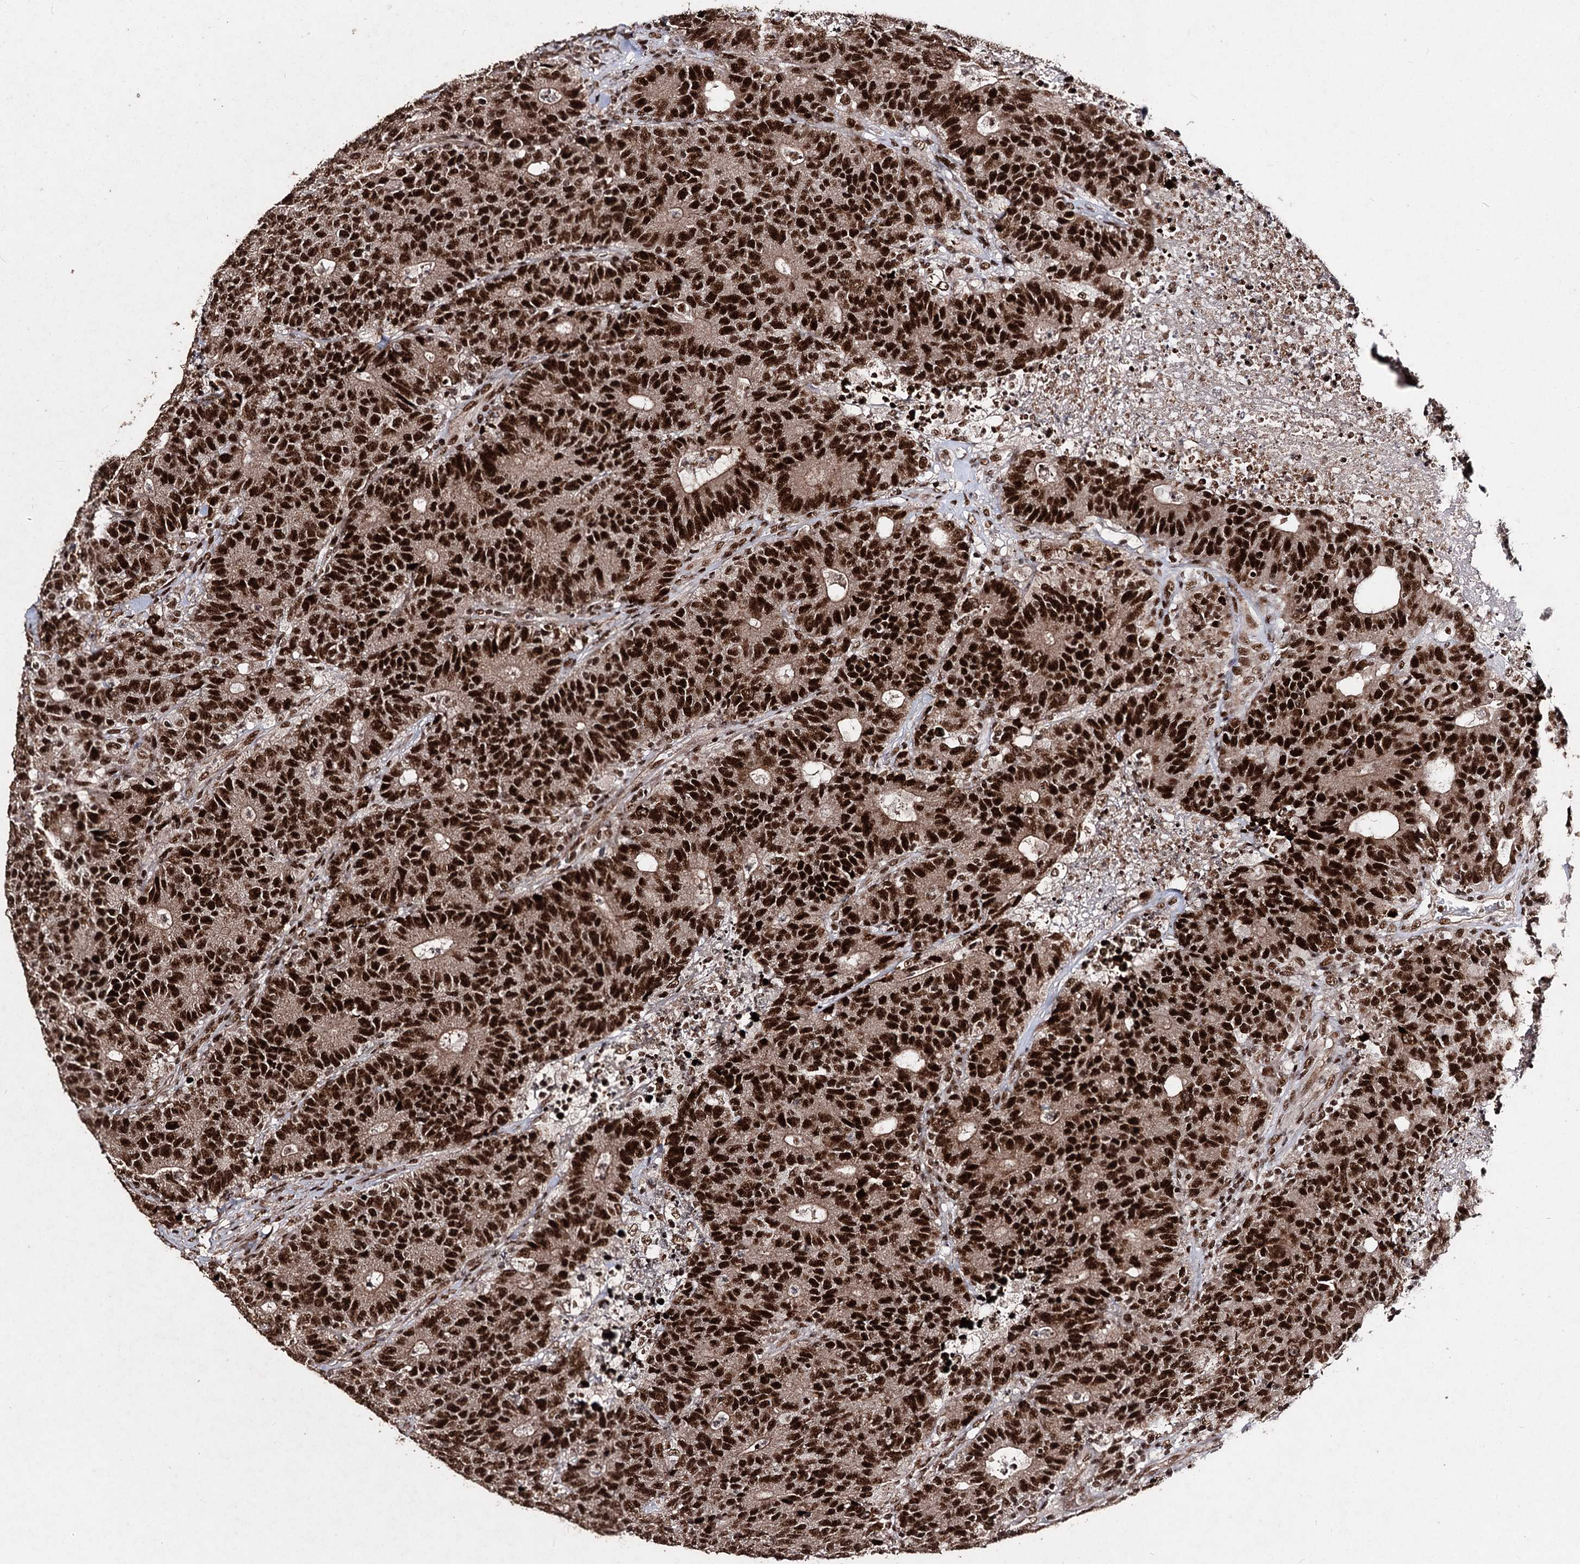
{"staining": {"intensity": "strong", "quantity": ">75%", "location": "nuclear"}, "tissue": "colorectal cancer", "cell_type": "Tumor cells", "image_type": "cancer", "snomed": [{"axis": "morphology", "description": "Adenocarcinoma, NOS"}, {"axis": "topography", "description": "Colon"}], "caption": "IHC micrograph of neoplastic tissue: human colorectal cancer (adenocarcinoma) stained using IHC demonstrates high levels of strong protein expression localized specifically in the nuclear of tumor cells, appearing as a nuclear brown color.", "gene": "U2SURP", "patient": {"sex": "female", "age": 75}}